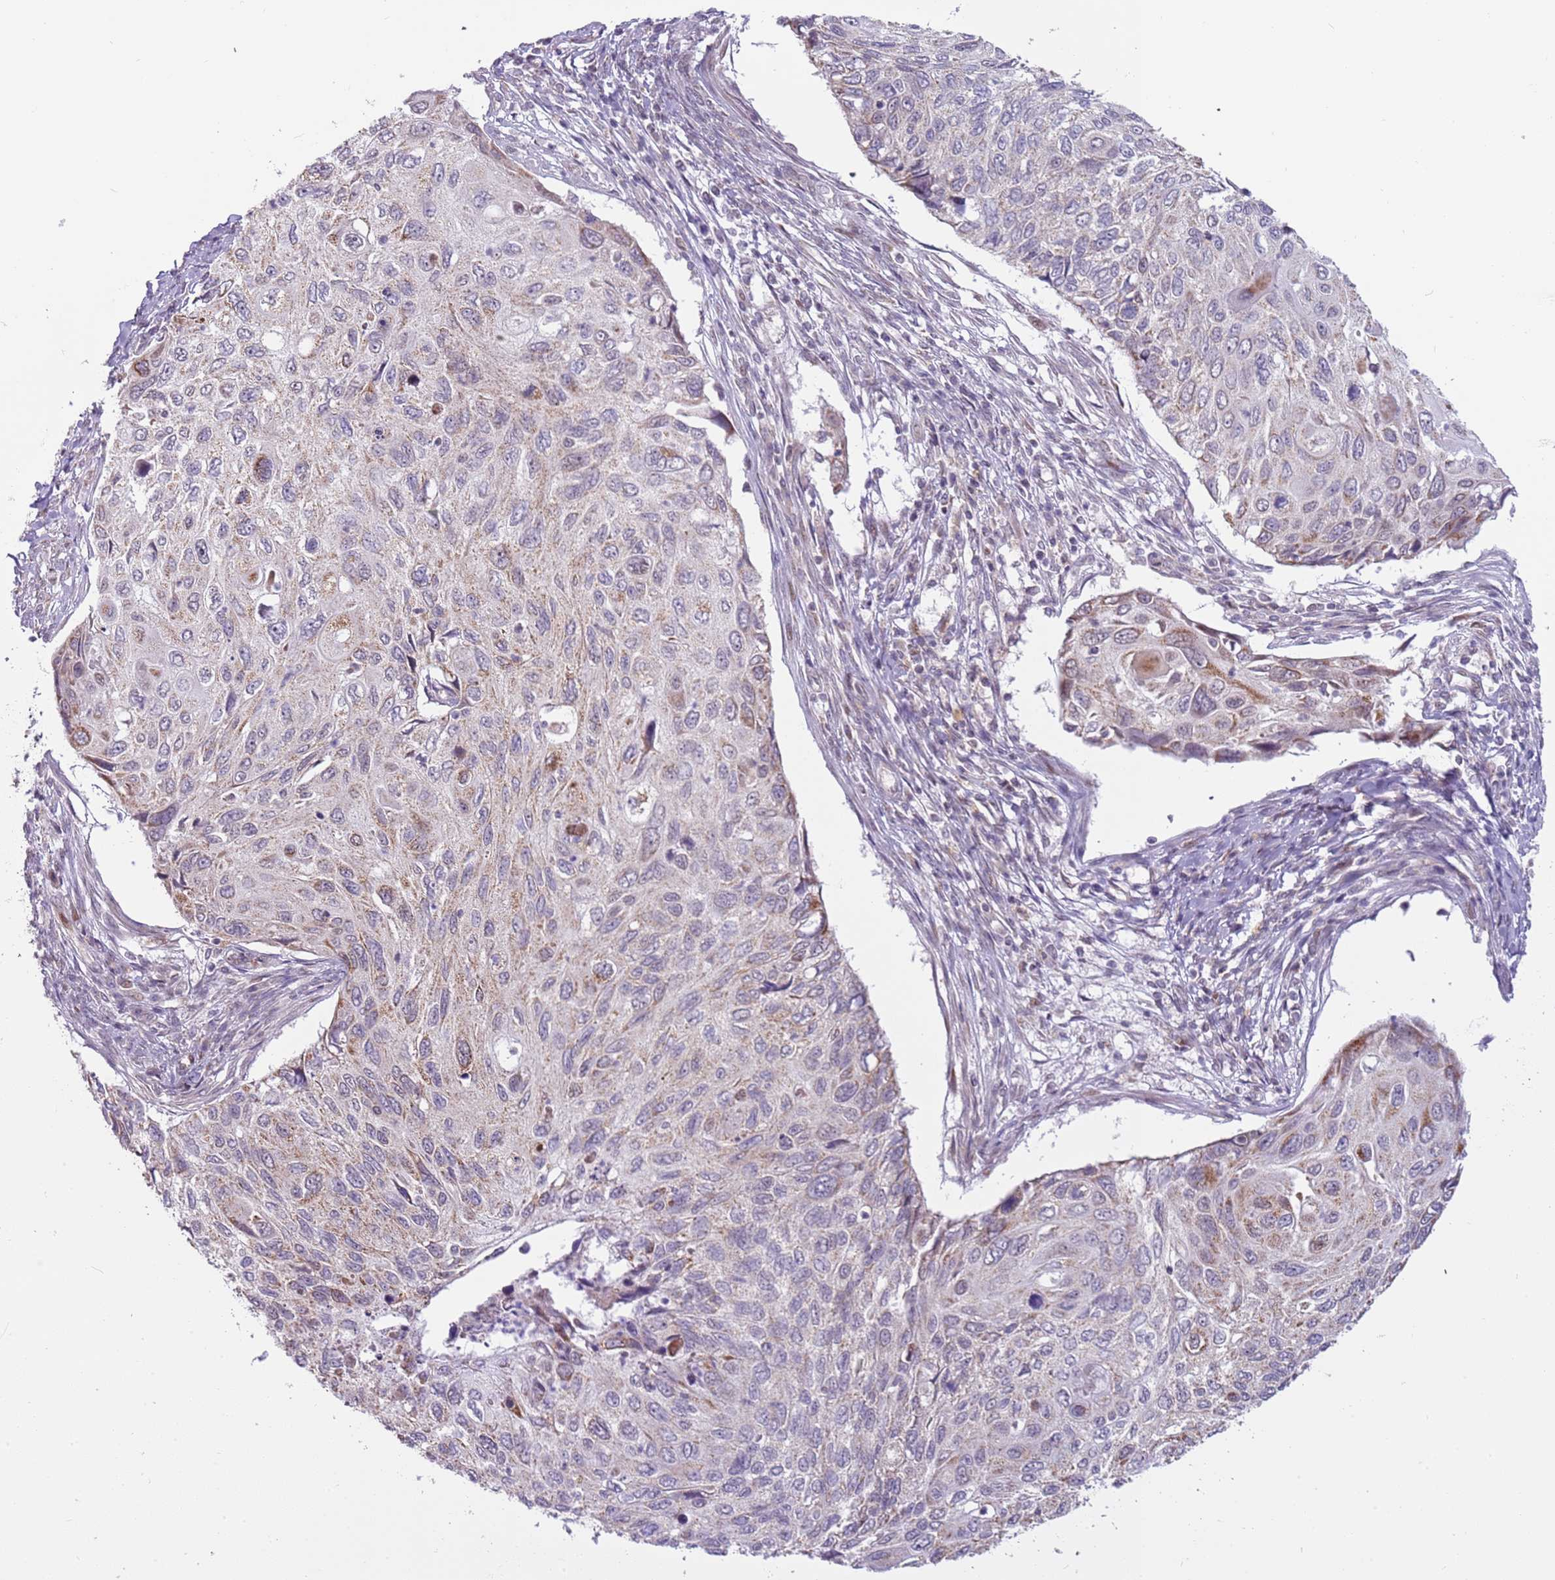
{"staining": {"intensity": "weak", "quantity": "25%-75%", "location": "cytoplasmic/membranous"}, "tissue": "cervical cancer", "cell_type": "Tumor cells", "image_type": "cancer", "snomed": [{"axis": "morphology", "description": "Squamous cell carcinoma, NOS"}, {"axis": "topography", "description": "Cervix"}], "caption": "A high-resolution micrograph shows IHC staining of cervical squamous cell carcinoma, which demonstrates weak cytoplasmic/membranous staining in about 25%-75% of tumor cells.", "gene": "MLLT11", "patient": {"sex": "female", "age": 70}}